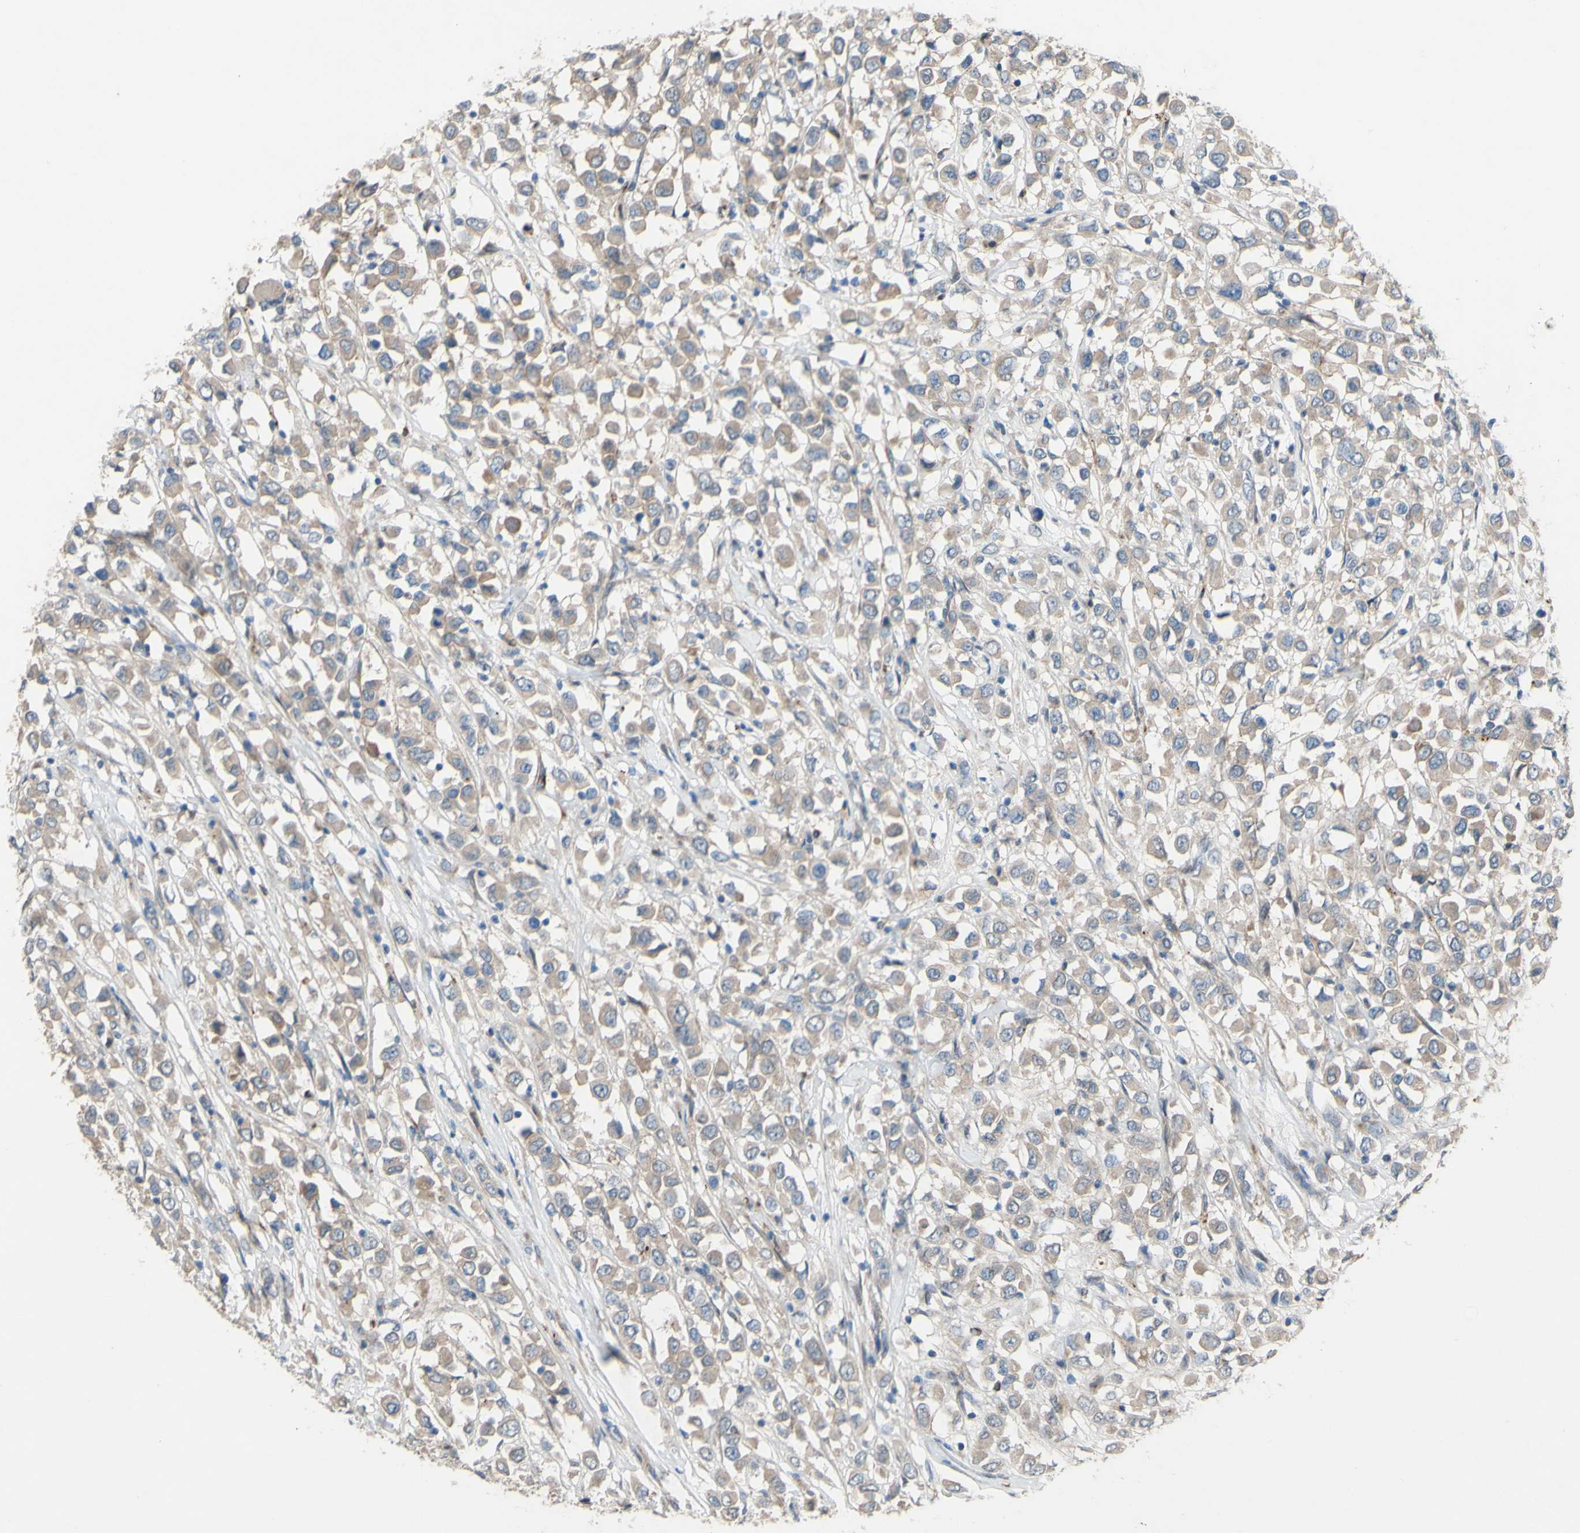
{"staining": {"intensity": "weak", "quantity": ">75%", "location": "cytoplasmic/membranous"}, "tissue": "breast cancer", "cell_type": "Tumor cells", "image_type": "cancer", "snomed": [{"axis": "morphology", "description": "Duct carcinoma"}, {"axis": "topography", "description": "Breast"}], "caption": "Immunohistochemical staining of human breast intraductal carcinoma displays low levels of weak cytoplasmic/membranous protein positivity in approximately >75% of tumor cells. The staining is performed using DAB brown chromogen to label protein expression. The nuclei are counter-stained blue using hematoxylin.", "gene": "CDCP1", "patient": {"sex": "female", "age": 61}}